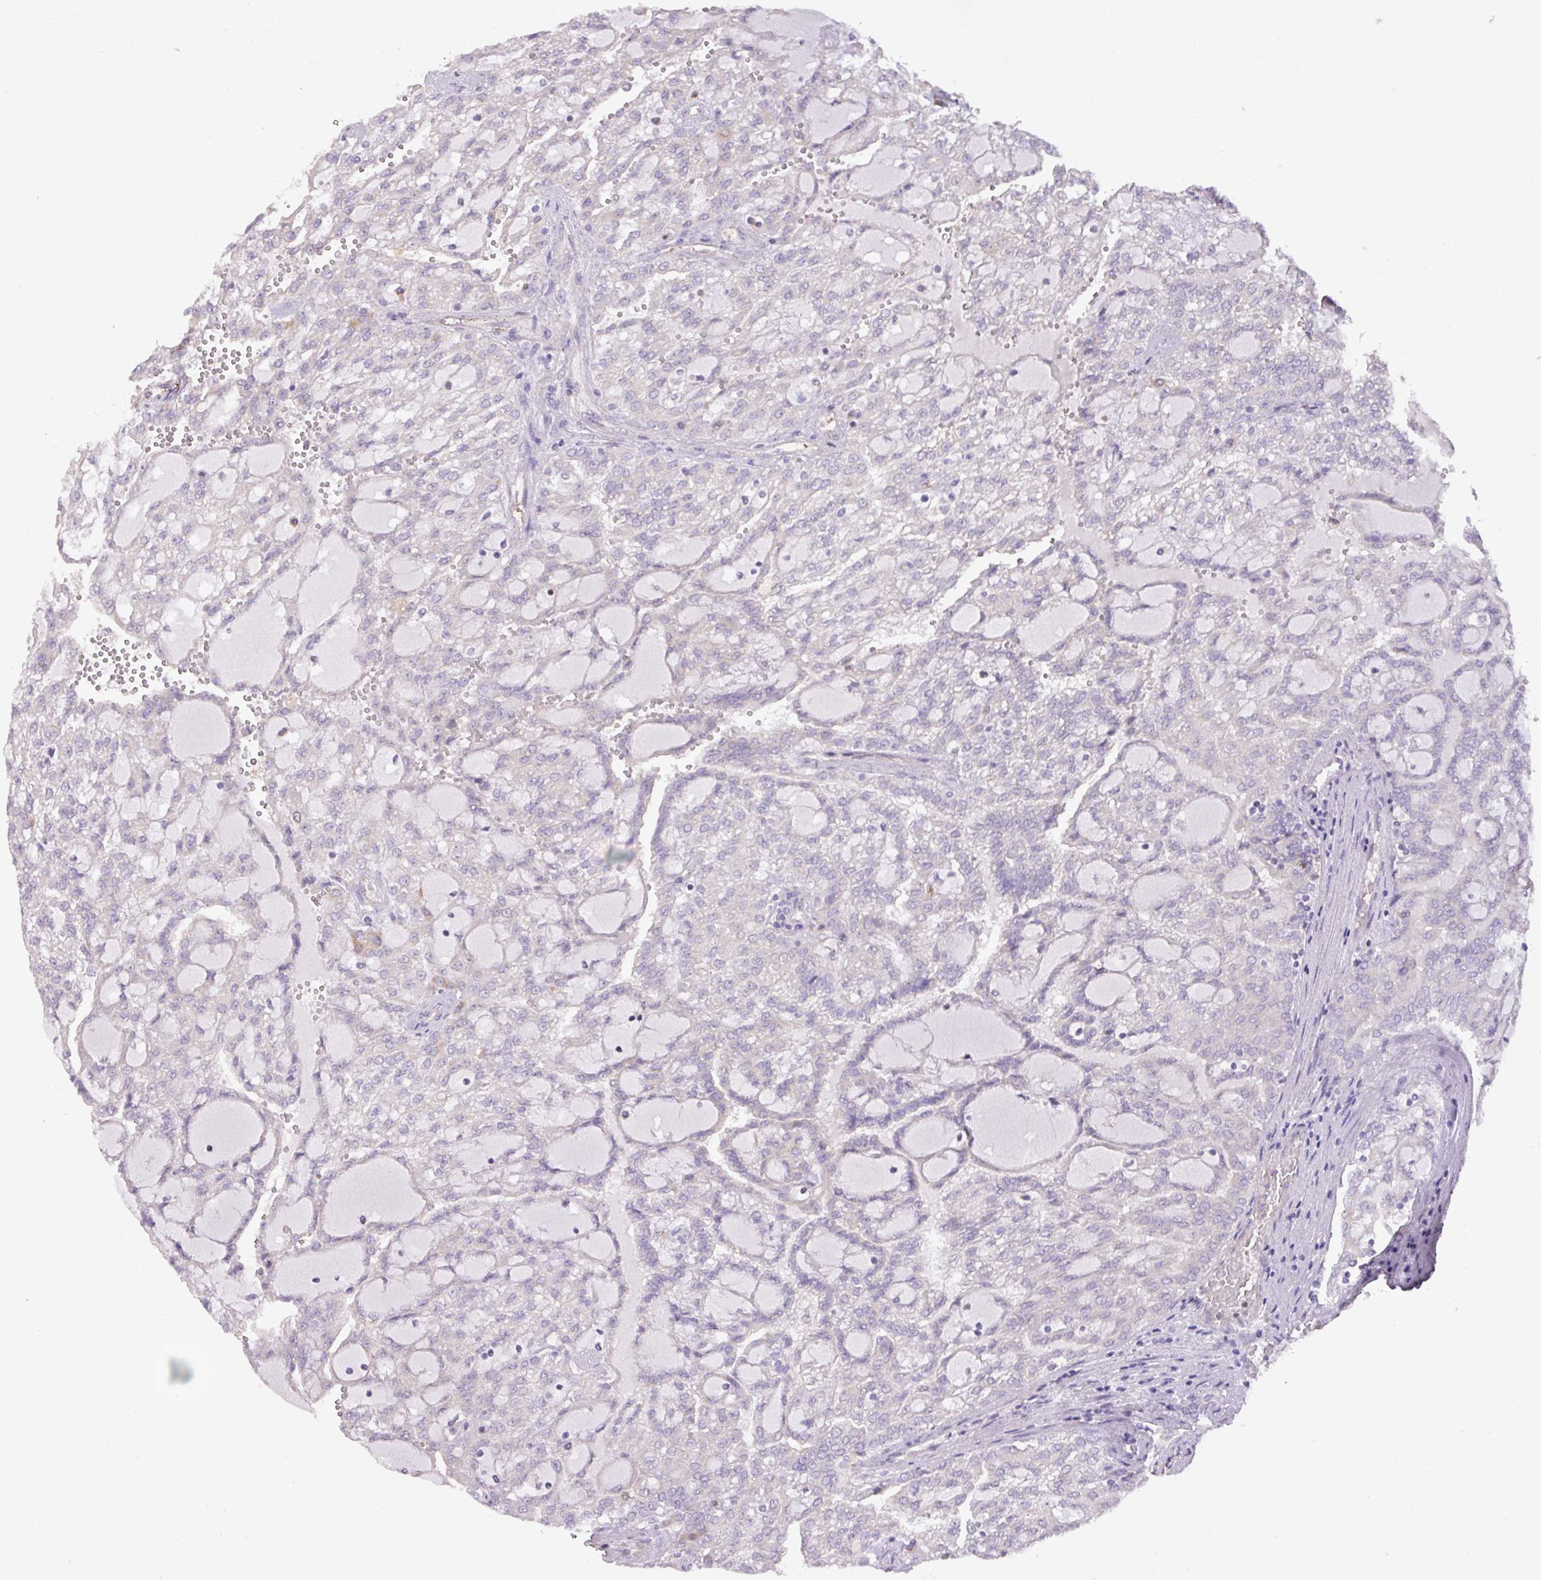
{"staining": {"intensity": "negative", "quantity": "none", "location": "none"}, "tissue": "renal cancer", "cell_type": "Tumor cells", "image_type": "cancer", "snomed": [{"axis": "morphology", "description": "Adenocarcinoma, NOS"}, {"axis": "topography", "description": "Kidney"}], "caption": "IHC micrograph of neoplastic tissue: adenocarcinoma (renal) stained with DAB reveals no significant protein staining in tumor cells.", "gene": "ZNF394", "patient": {"sex": "male", "age": 63}}